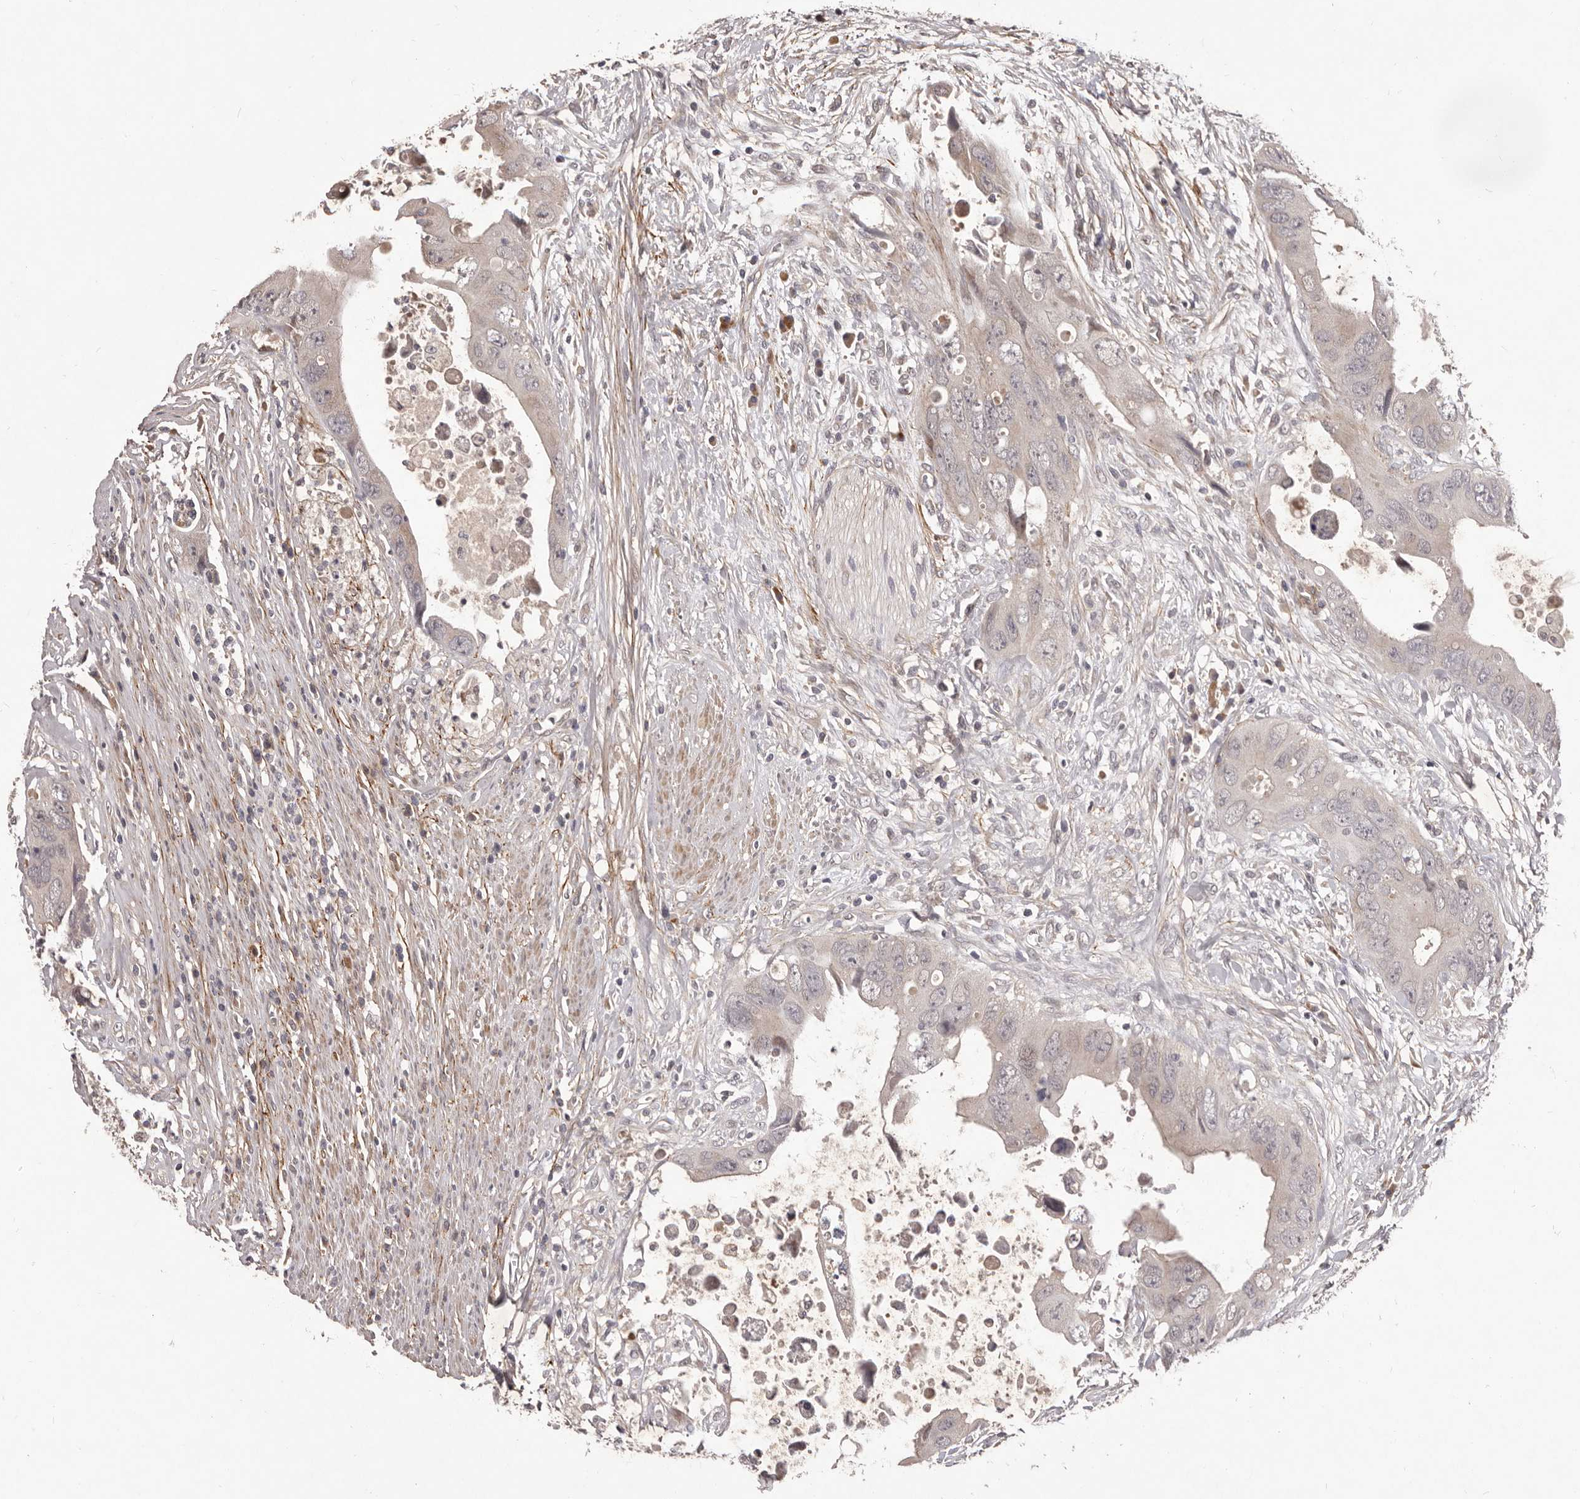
{"staining": {"intensity": "negative", "quantity": "none", "location": "none"}, "tissue": "colorectal cancer", "cell_type": "Tumor cells", "image_type": "cancer", "snomed": [{"axis": "morphology", "description": "Adenocarcinoma, NOS"}, {"axis": "topography", "description": "Rectum"}], "caption": "Tumor cells show no significant protein staining in colorectal adenocarcinoma.", "gene": "HBS1L", "patient": {"sex": "male", "age": 70}}